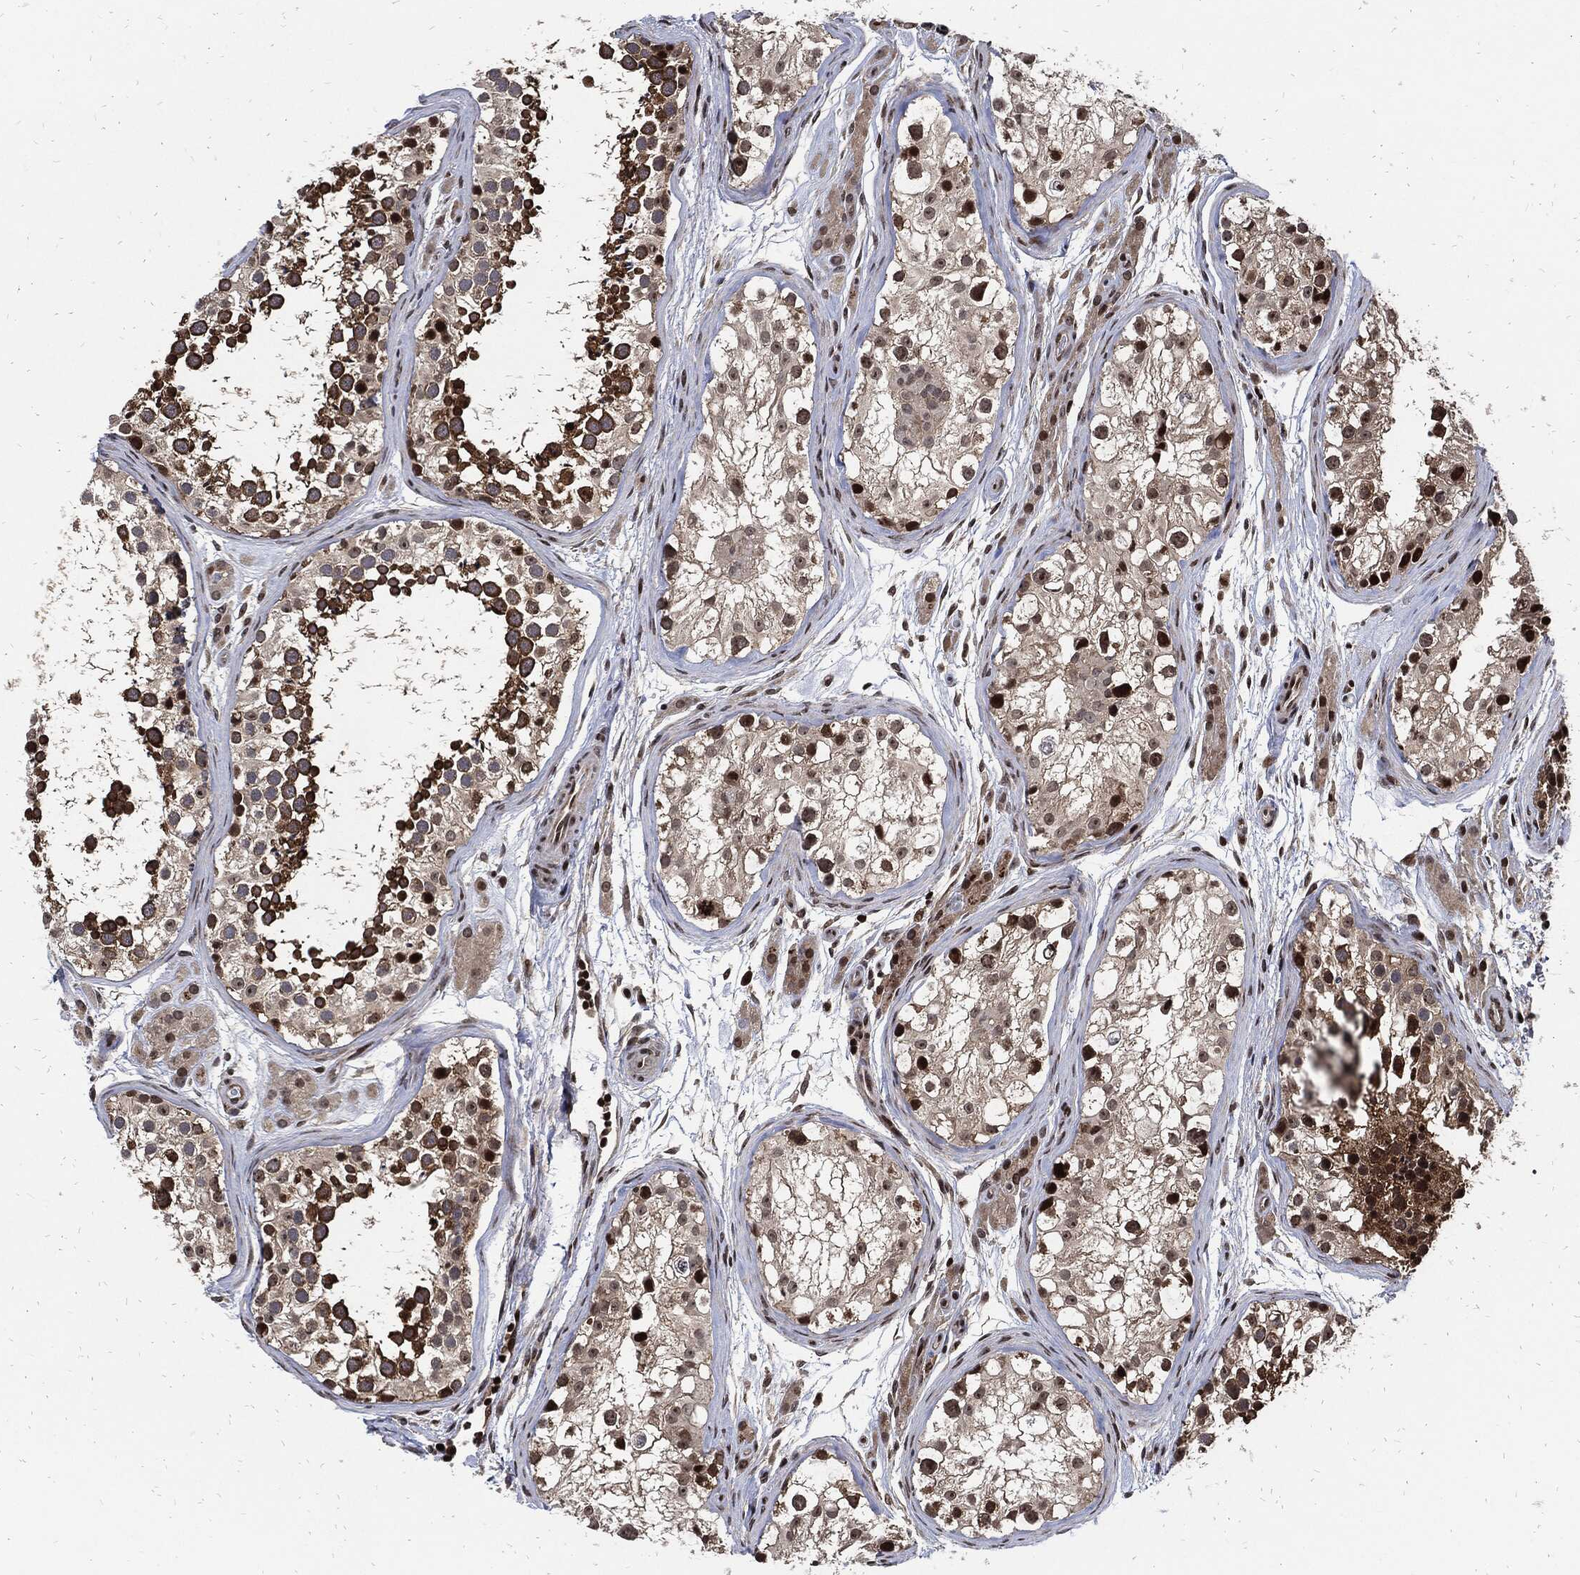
{"staining": {"intensity": "strong", "quantity": "25%-75%", "location": "cytoplasmic/membranous"}, "tissue": "testis", "cell_type": "Cells in seminiferous ducts", "image_type": "normal", "snomed": [{"axis": "morphology", "description": "Normal tissue, NOS"}, {"axis": "topography", "description": "Testis"}], "caption": "Brown immunohistochemical staining in benign testis shows strong cytoplasmic/membranous positivity in approximately 25%-75% of cells in seminiferous ducts.", "gene": "ZNF775", "patient": {"sex": "male", "age": 31}}